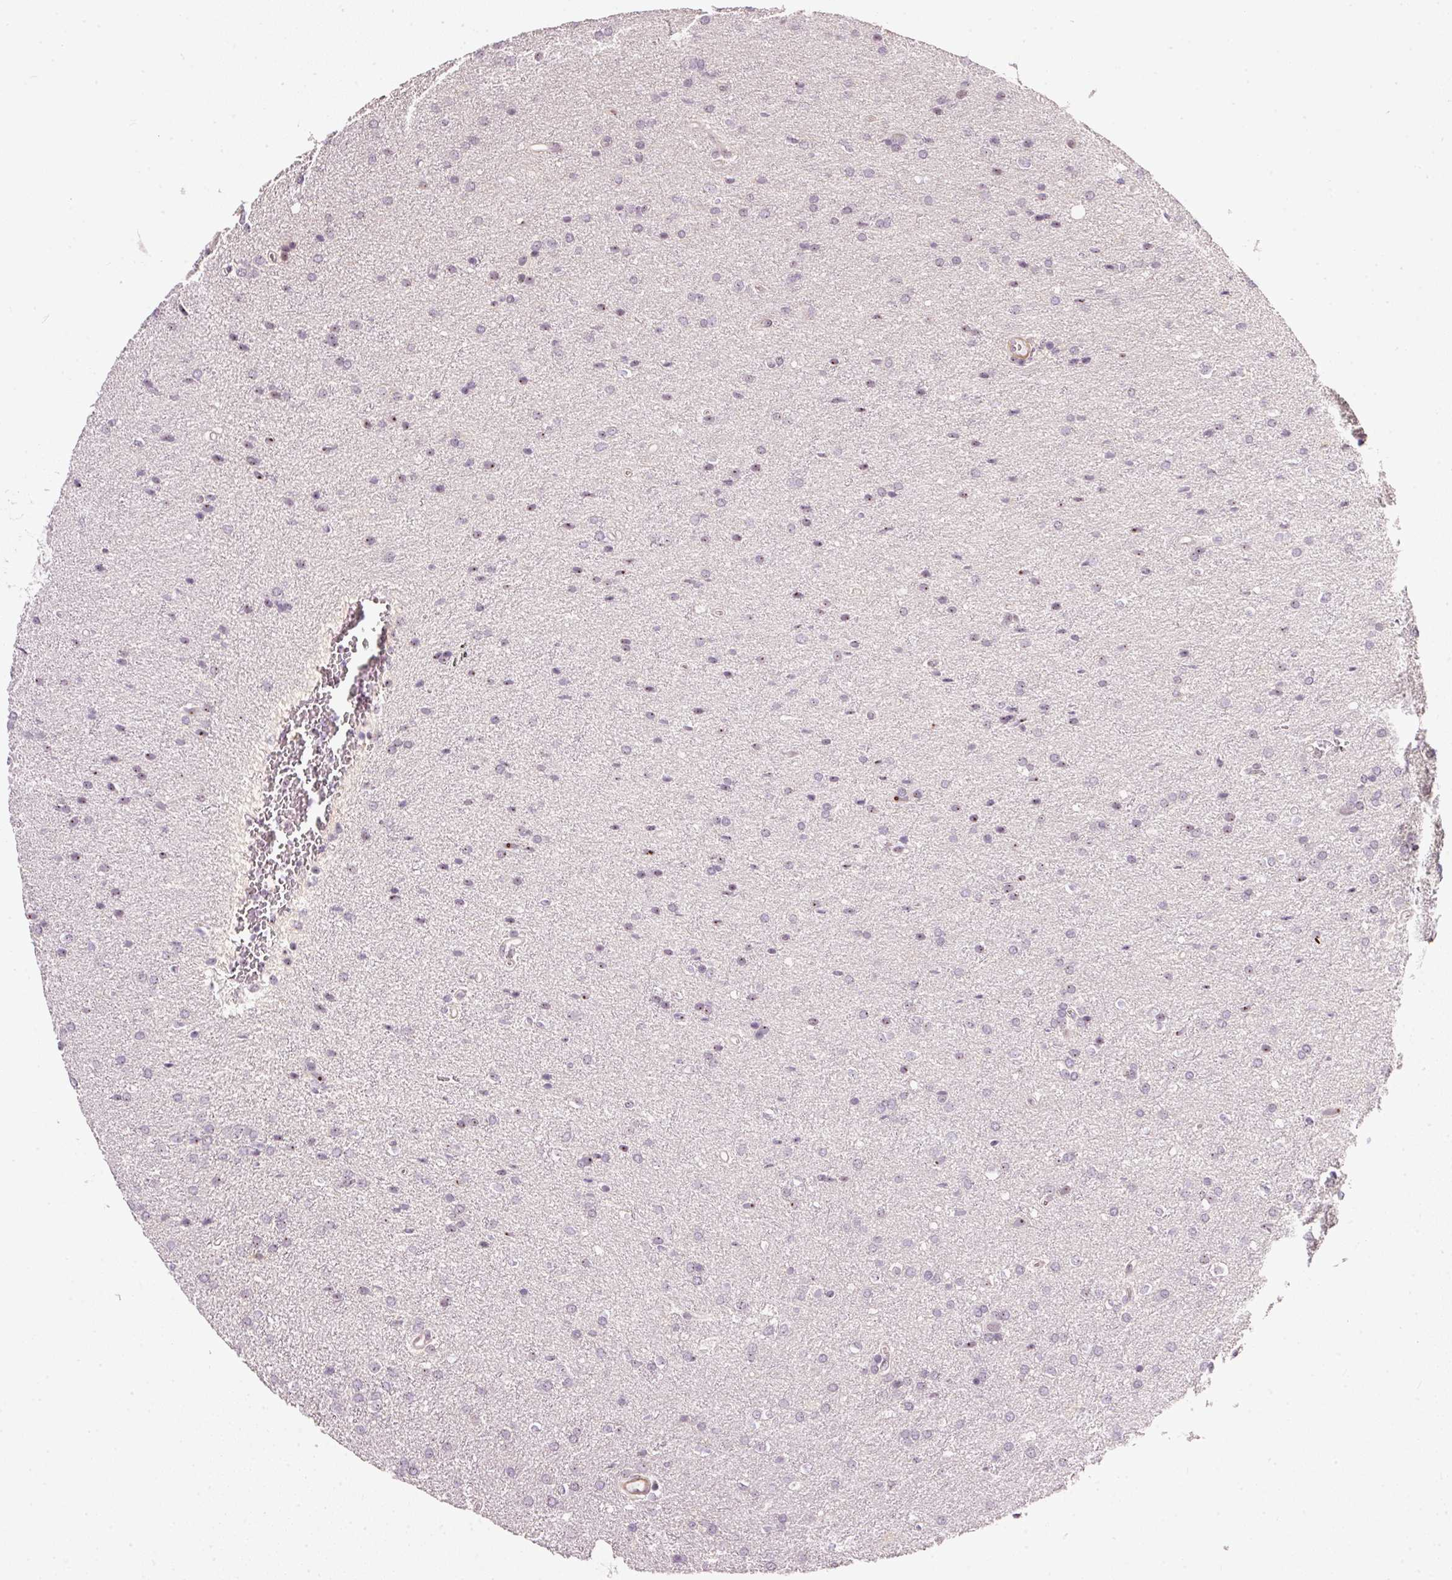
{"staining": {"intensity": "weak", "quantity": "<25%", "location": "nuclear"}, "tissue": "glioma", "cell_type": "Tumor cells", "image_type": "cancer", "snomed": [{"axis": "morphology", "description": "Glioma, malignant, Low grade"}, {"axis": "topography", "description": "Brain"}], "caption": "Immunohistochemistry (IHC) image of malignant glioma (low-grade) stained for a protein (brown), which exhibits no staining in tumor cells.", "gene": "MXRA8", "patient": {"sex": "female", "age": 34}}